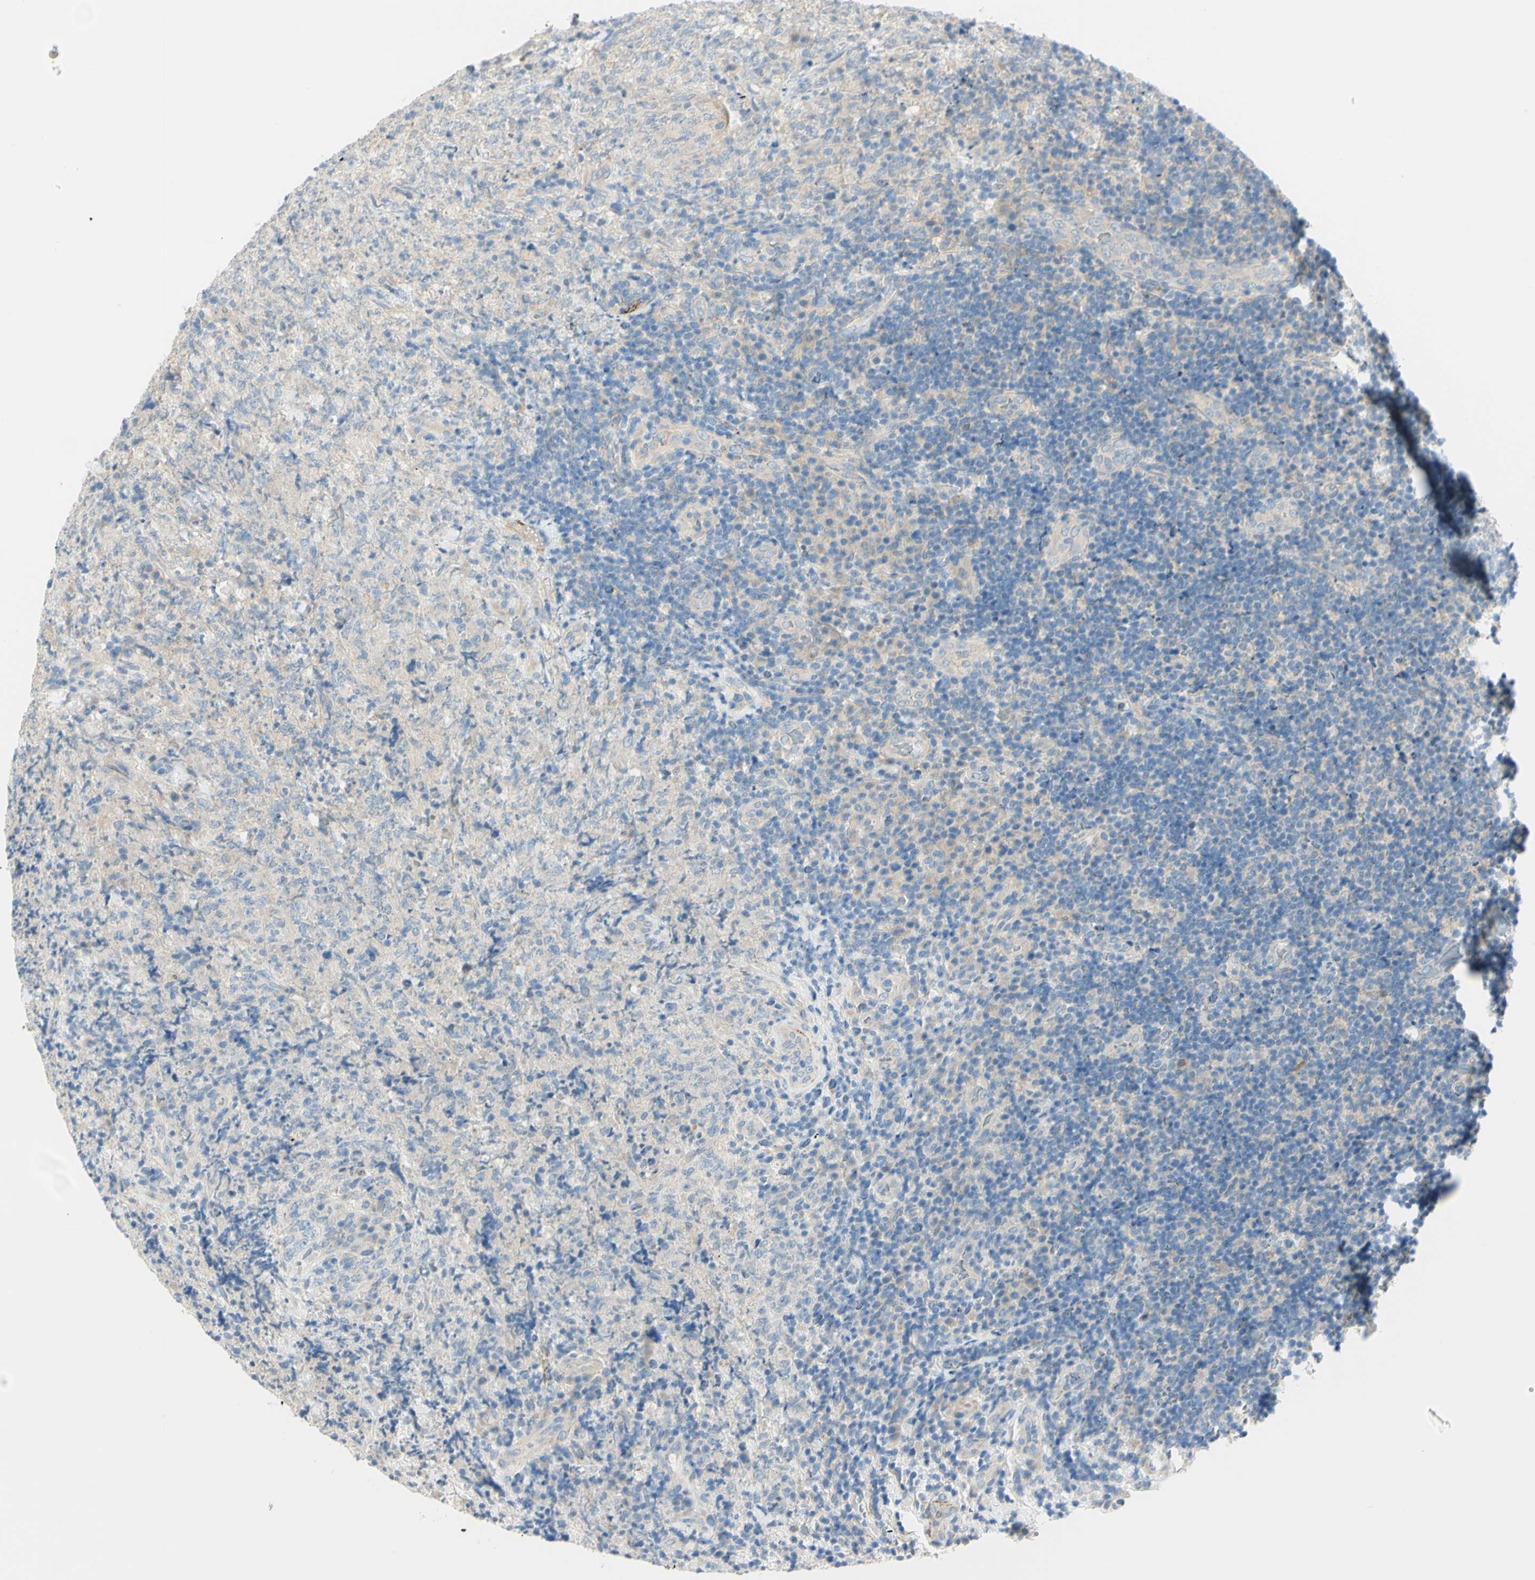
{"staining": {"intensity": "negative", "quantity": "none", "location": "none"}, "tissue": "lymphoma", "cell_type": "Tumor cells", "image_type": "cancer", "snomed": [{"axis": "morphology", "description": "Malignant lymphoma, non-Hodgkin's type, High grade"}, {"axis": "topography", "description": "Tonsil"}], "caption": "IHC of lymphoma reveals no staining in tumor cells.", "gene": "GCNT3", "patient": {"sex": "female", "age": 36}}